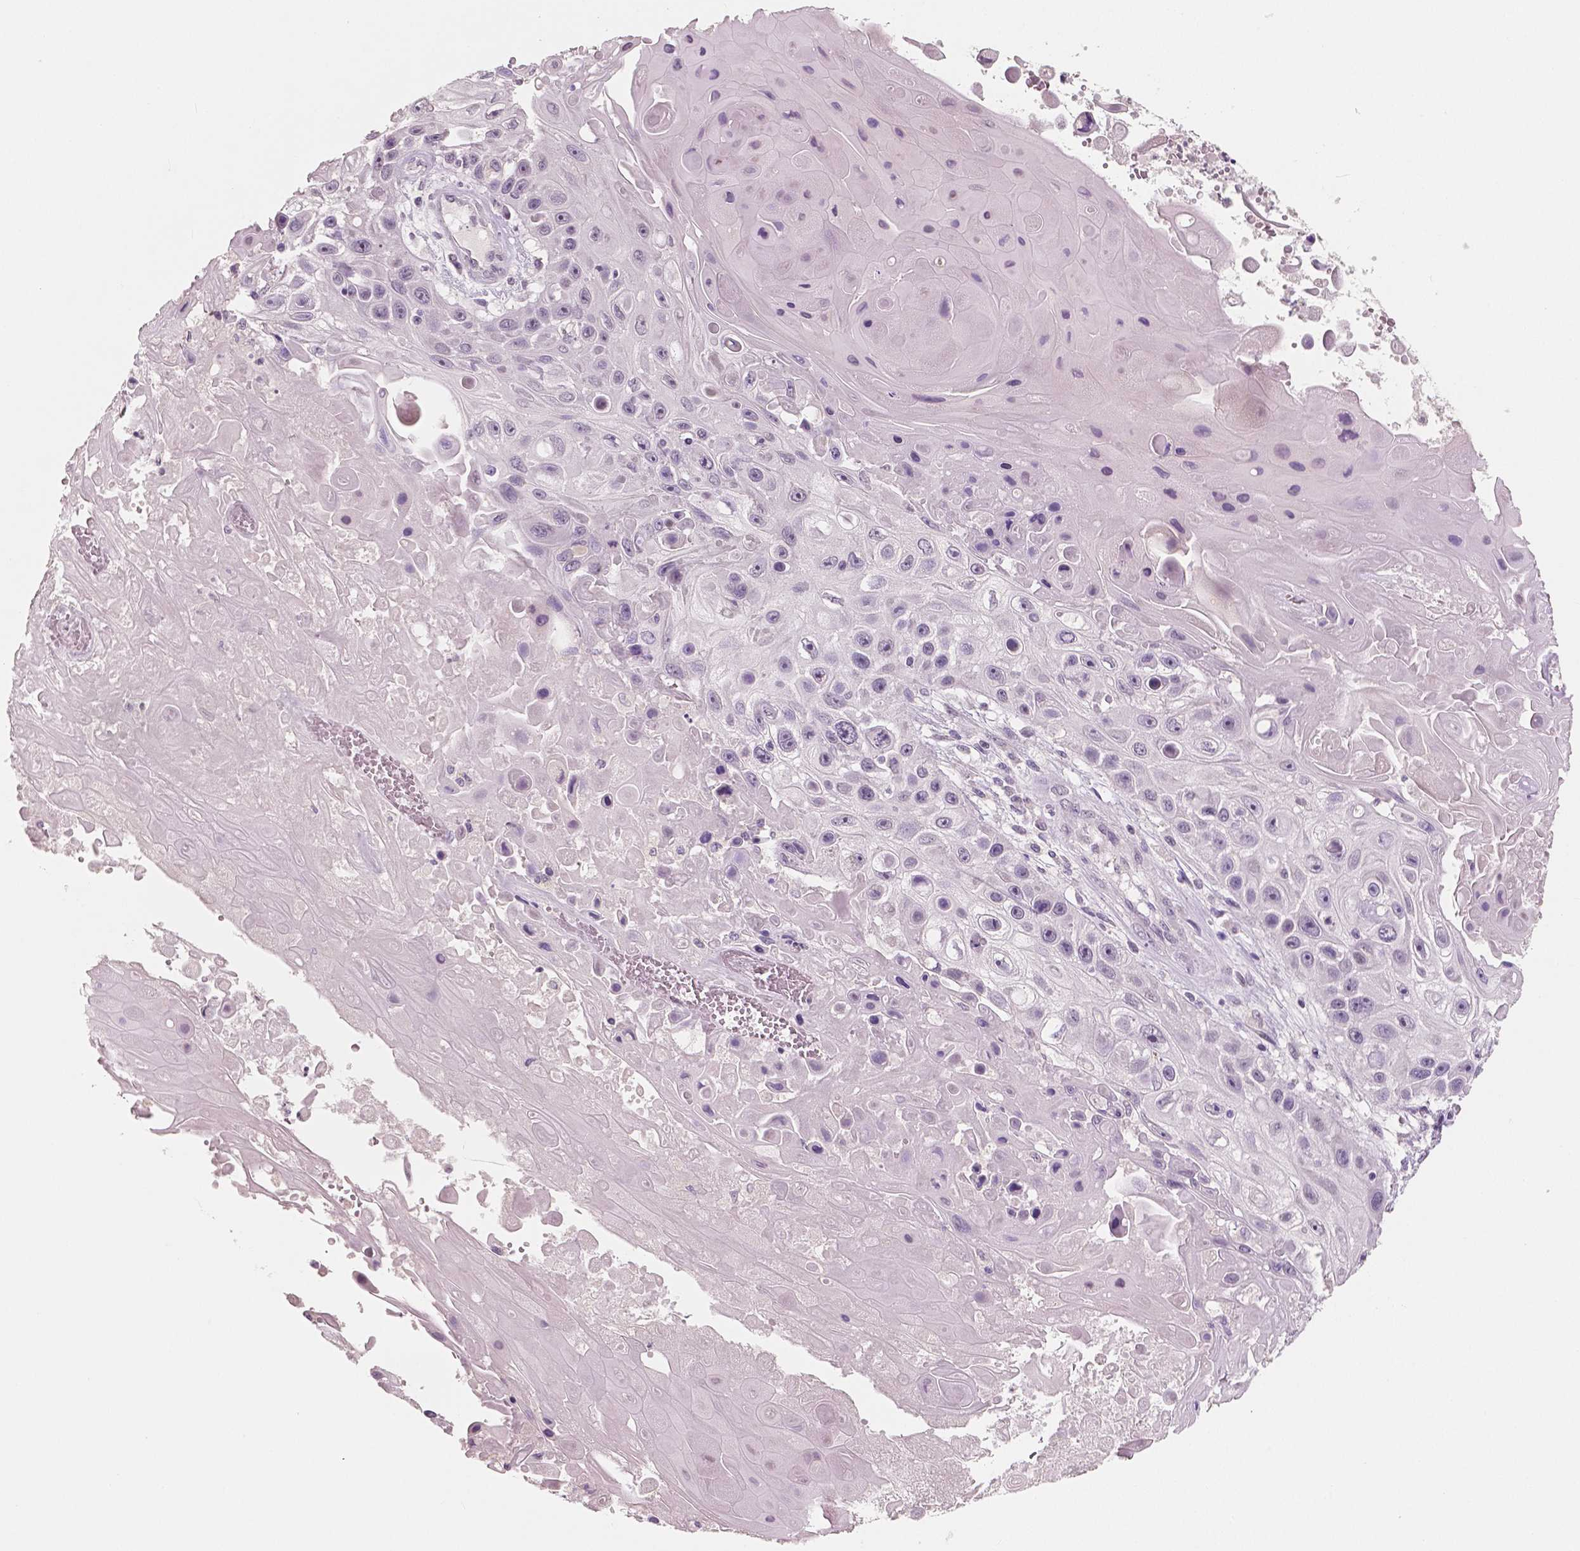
{"staining": {"intensity": "negative", "quantity": "none", "location": "none"}, "tissue": "skin cancer", "cell_type": "Tumor cells", "image_type": "cancer", "snomed": [{"axis": "morphology", "description": "Squamous cell carcinoma, NOS"}, {"axis": "topography", "description": "Skin"}], "caption": "Histopathology image shows no significant protein expression in tumor cells of squamous cell carcinoma (skin).", "gene": "NECAB1", "patient": {"sex": "male", "age": 82}}